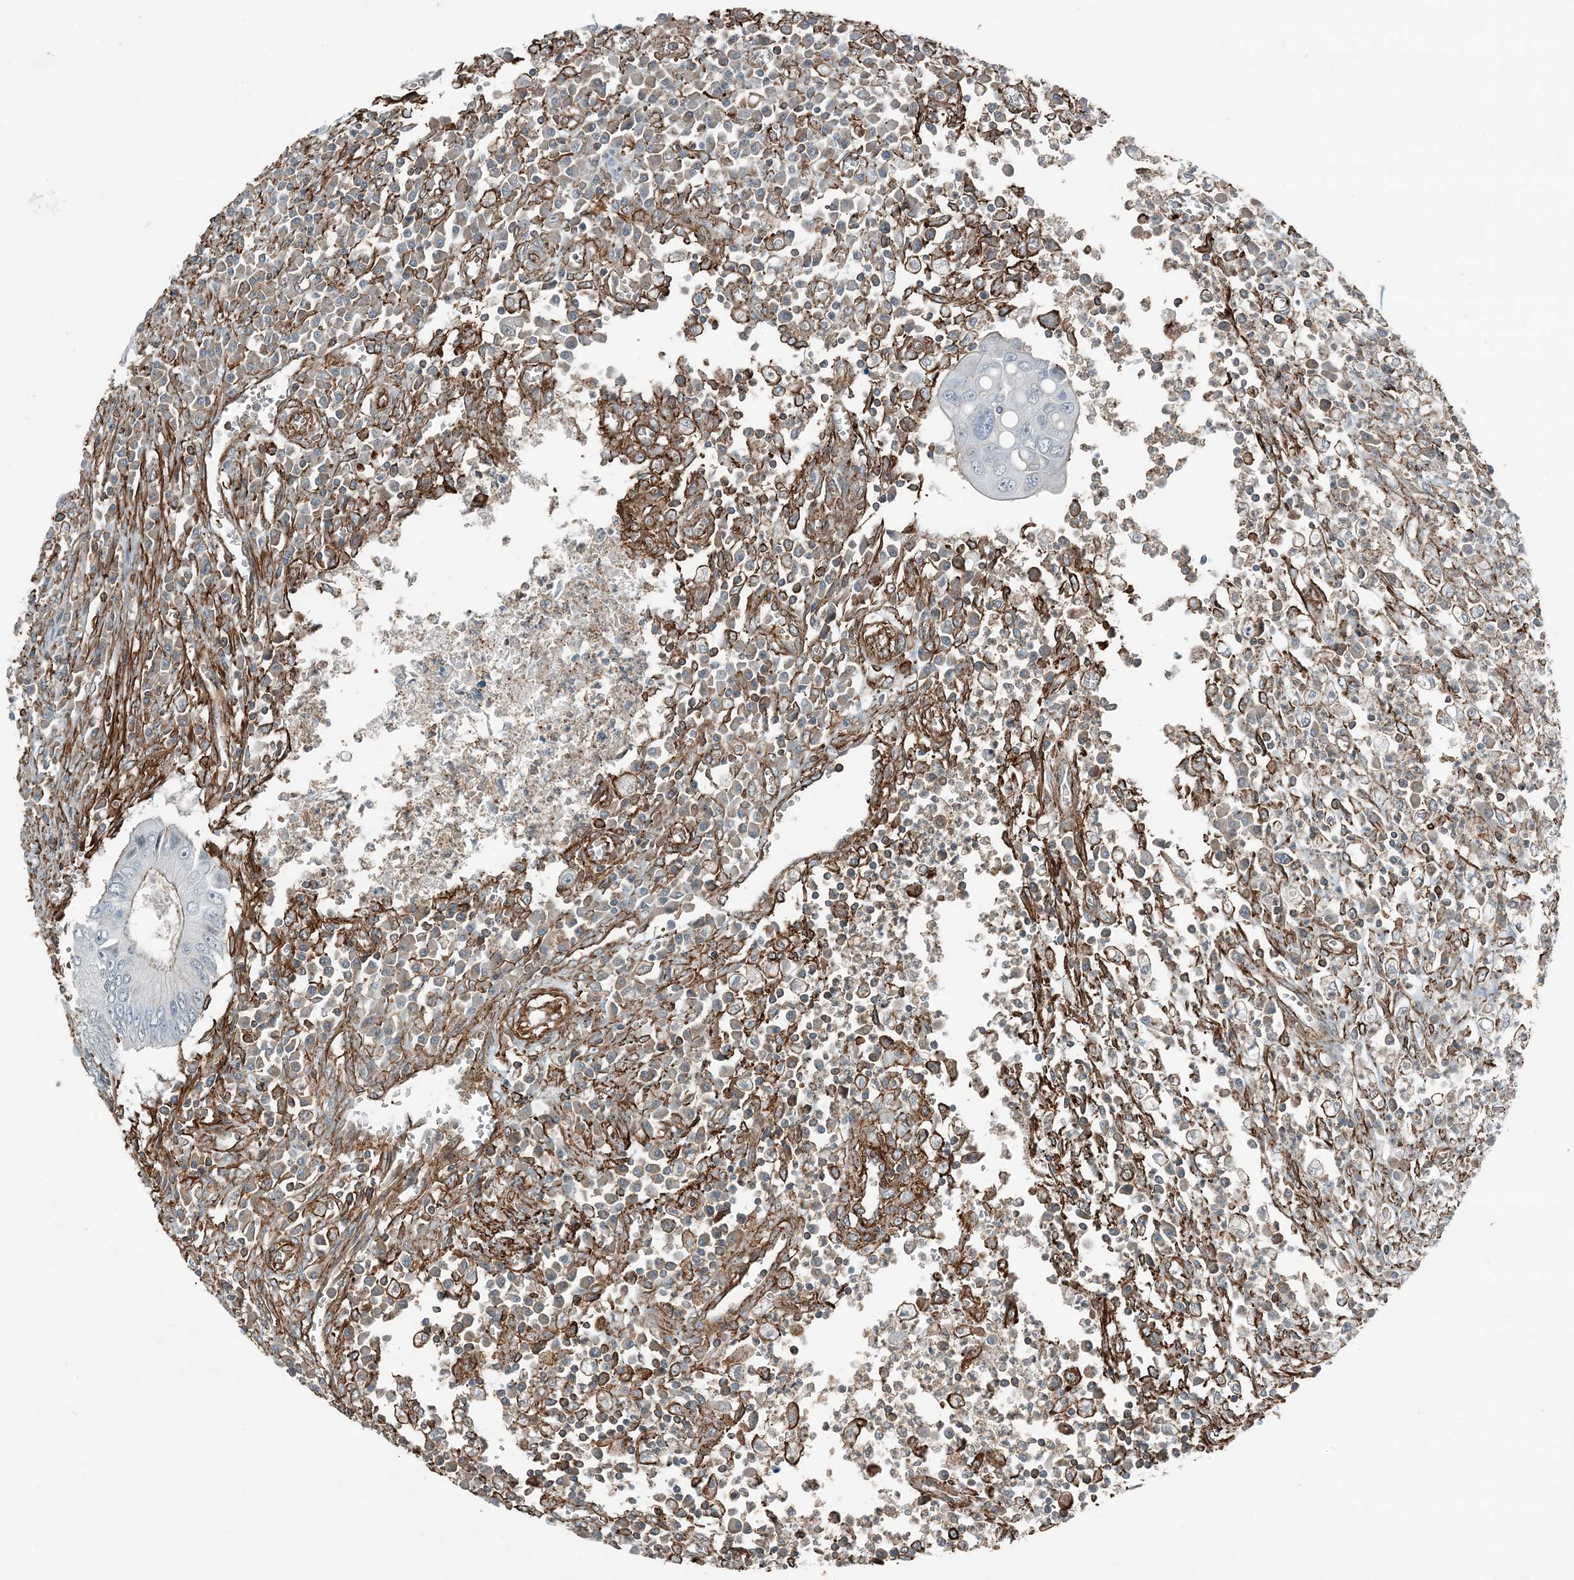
{"staining": {"intensity": "negative", "quantity": "none", "location": "none"}, "tissue": "colorectal cancer", "cell_type": "Tumor cells", "image_type": "cancer", "snomed": [{"axis": "morphology", "description": "Inflammation, NOS"}, {"axis": "morphology", "description": "Adenocarcinoma, NOS"}, {"axis": "topography", "description": "Colon"}], "caption": "This histopathology image is of colorectal cancer (adenocarcinoma) stained with IHC to label a protein in brown with the nuclei are counter-stained blue. There is no staining in tumor cells.", "gene": "APOBEC3C", "patient": {"sex": "male", "age": 72}}